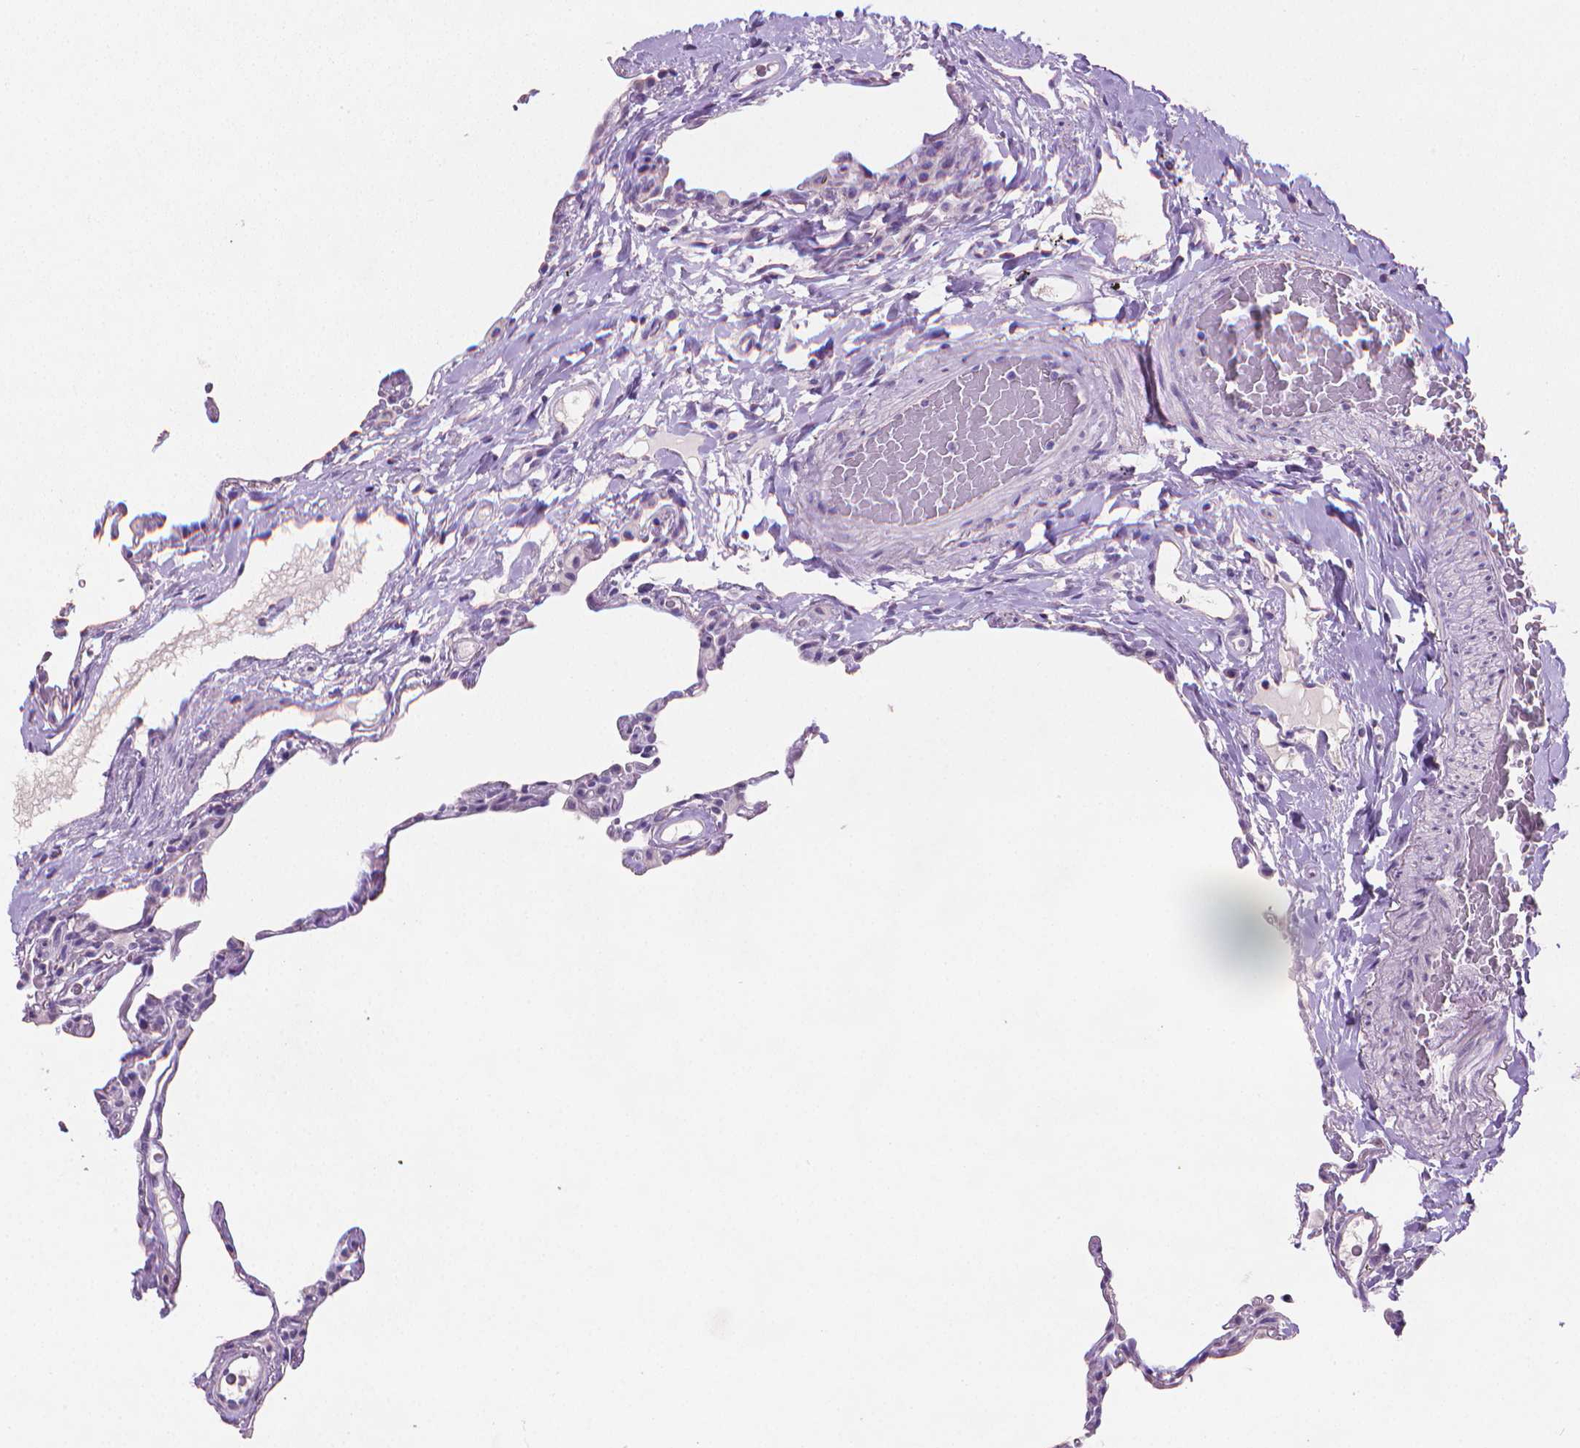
{"staining": {"intensity": "negative", "quantity": "none", "location": "none"}, "tissue": "lung", "cell_type": "Alveolar cells", "image_type": "normal", "snomed": [{"axis": "morphology", "description": "Normal tissue, NOS"}, {"axis": "topography", "description": "Lung"}], "caption": "This is an immunohistochemistry histopathology image of normal human lung. There is no expression in alveolar cells.", "gene": "TNNI2", "patient": {"sex": "female", "age": 57}}